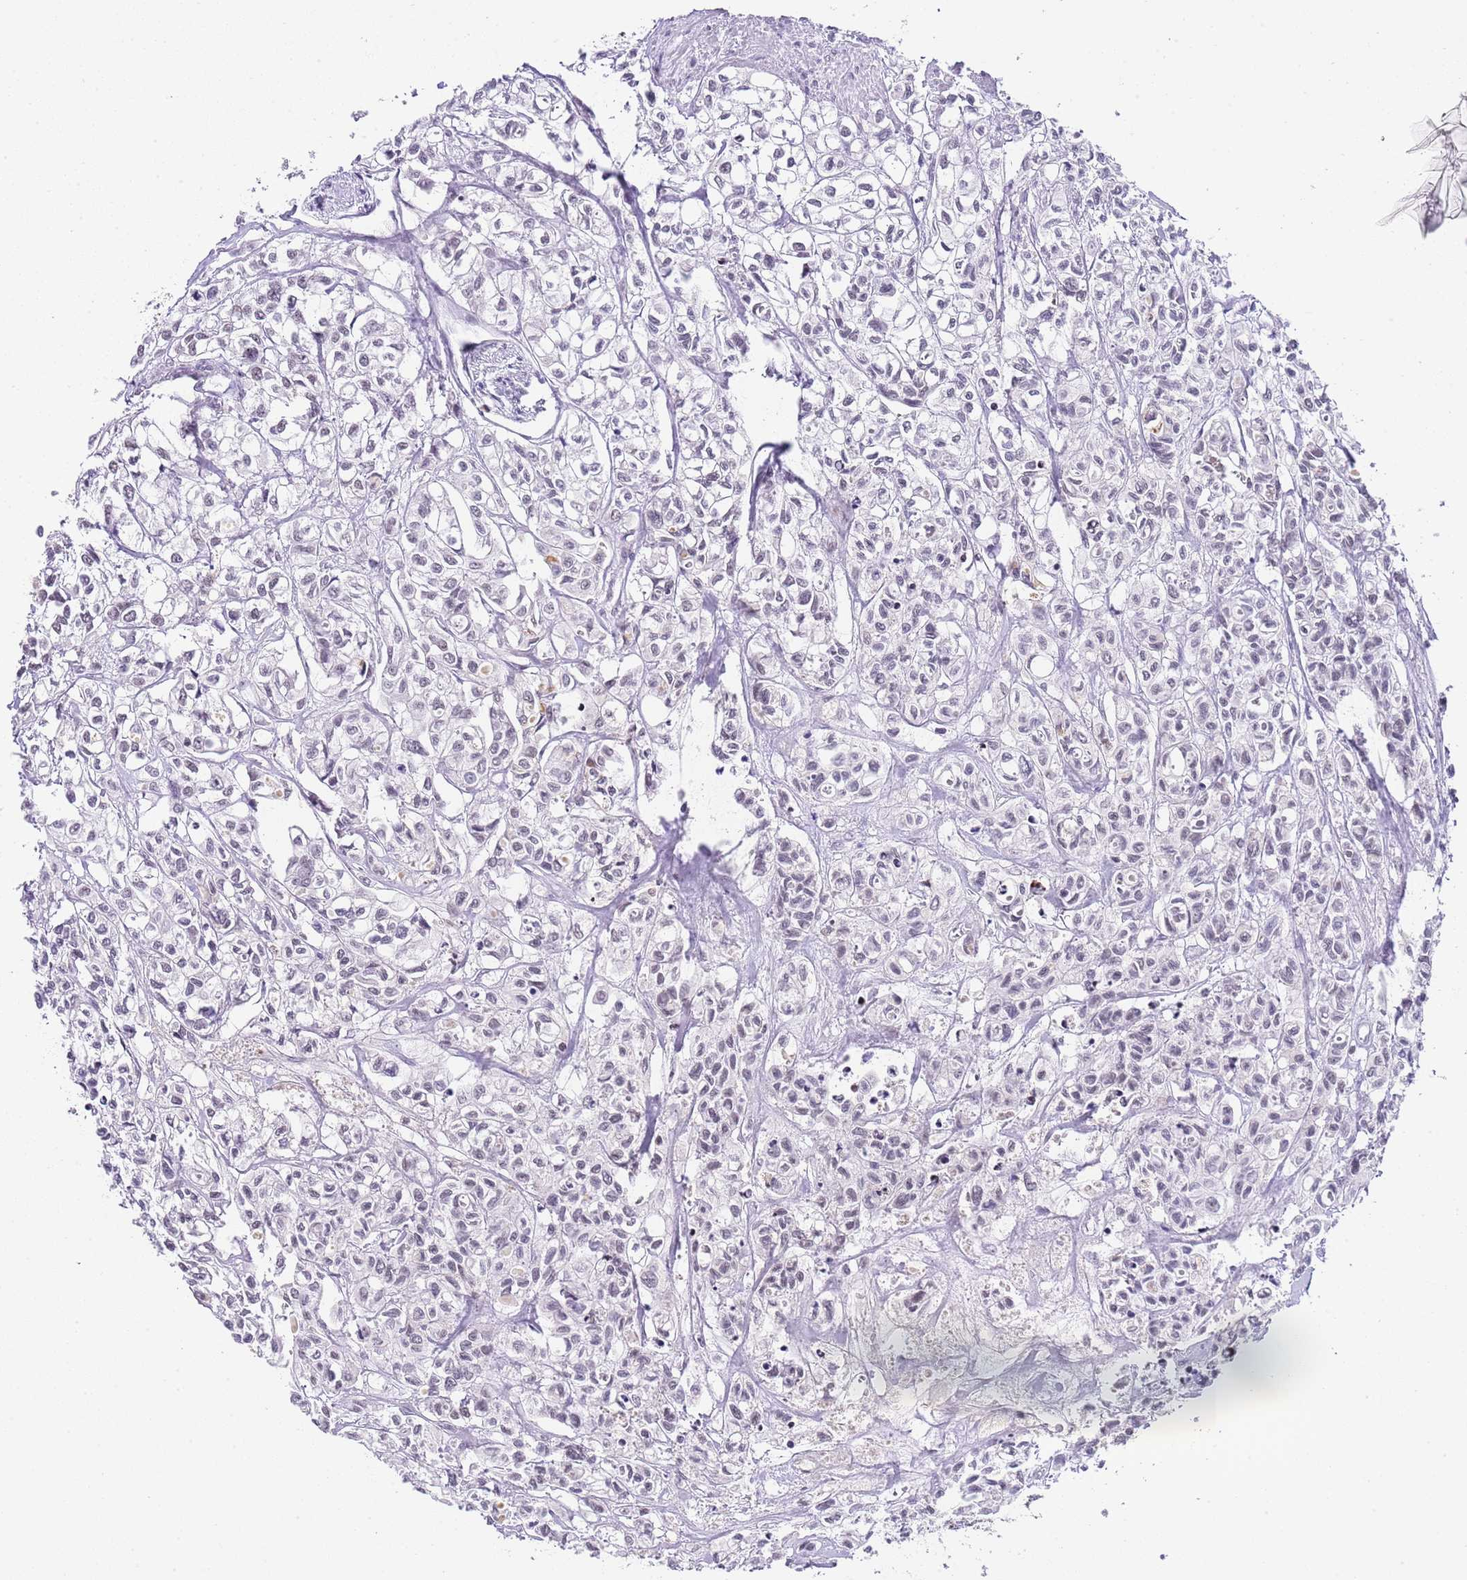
{"staining": {"intensity": "weak", "quantity": "<25%", "location": "nuclear"}, "tissue": "urothelial cancer", "cell_type": "Tumor cells", "image_type": "cancer", "snomed": [{"axis": "morphology", "description": "Urothelial carcinoma, High grade"}, {"axis": "topography", "description": "Urinary bladder"}], "caption": "High-grade urothelial carcinoma was stained to show a protein in brown. There is no significant expression in tumor cells.", "gene": "NOP56", "patient": {"sex": "male", "age": 67}}